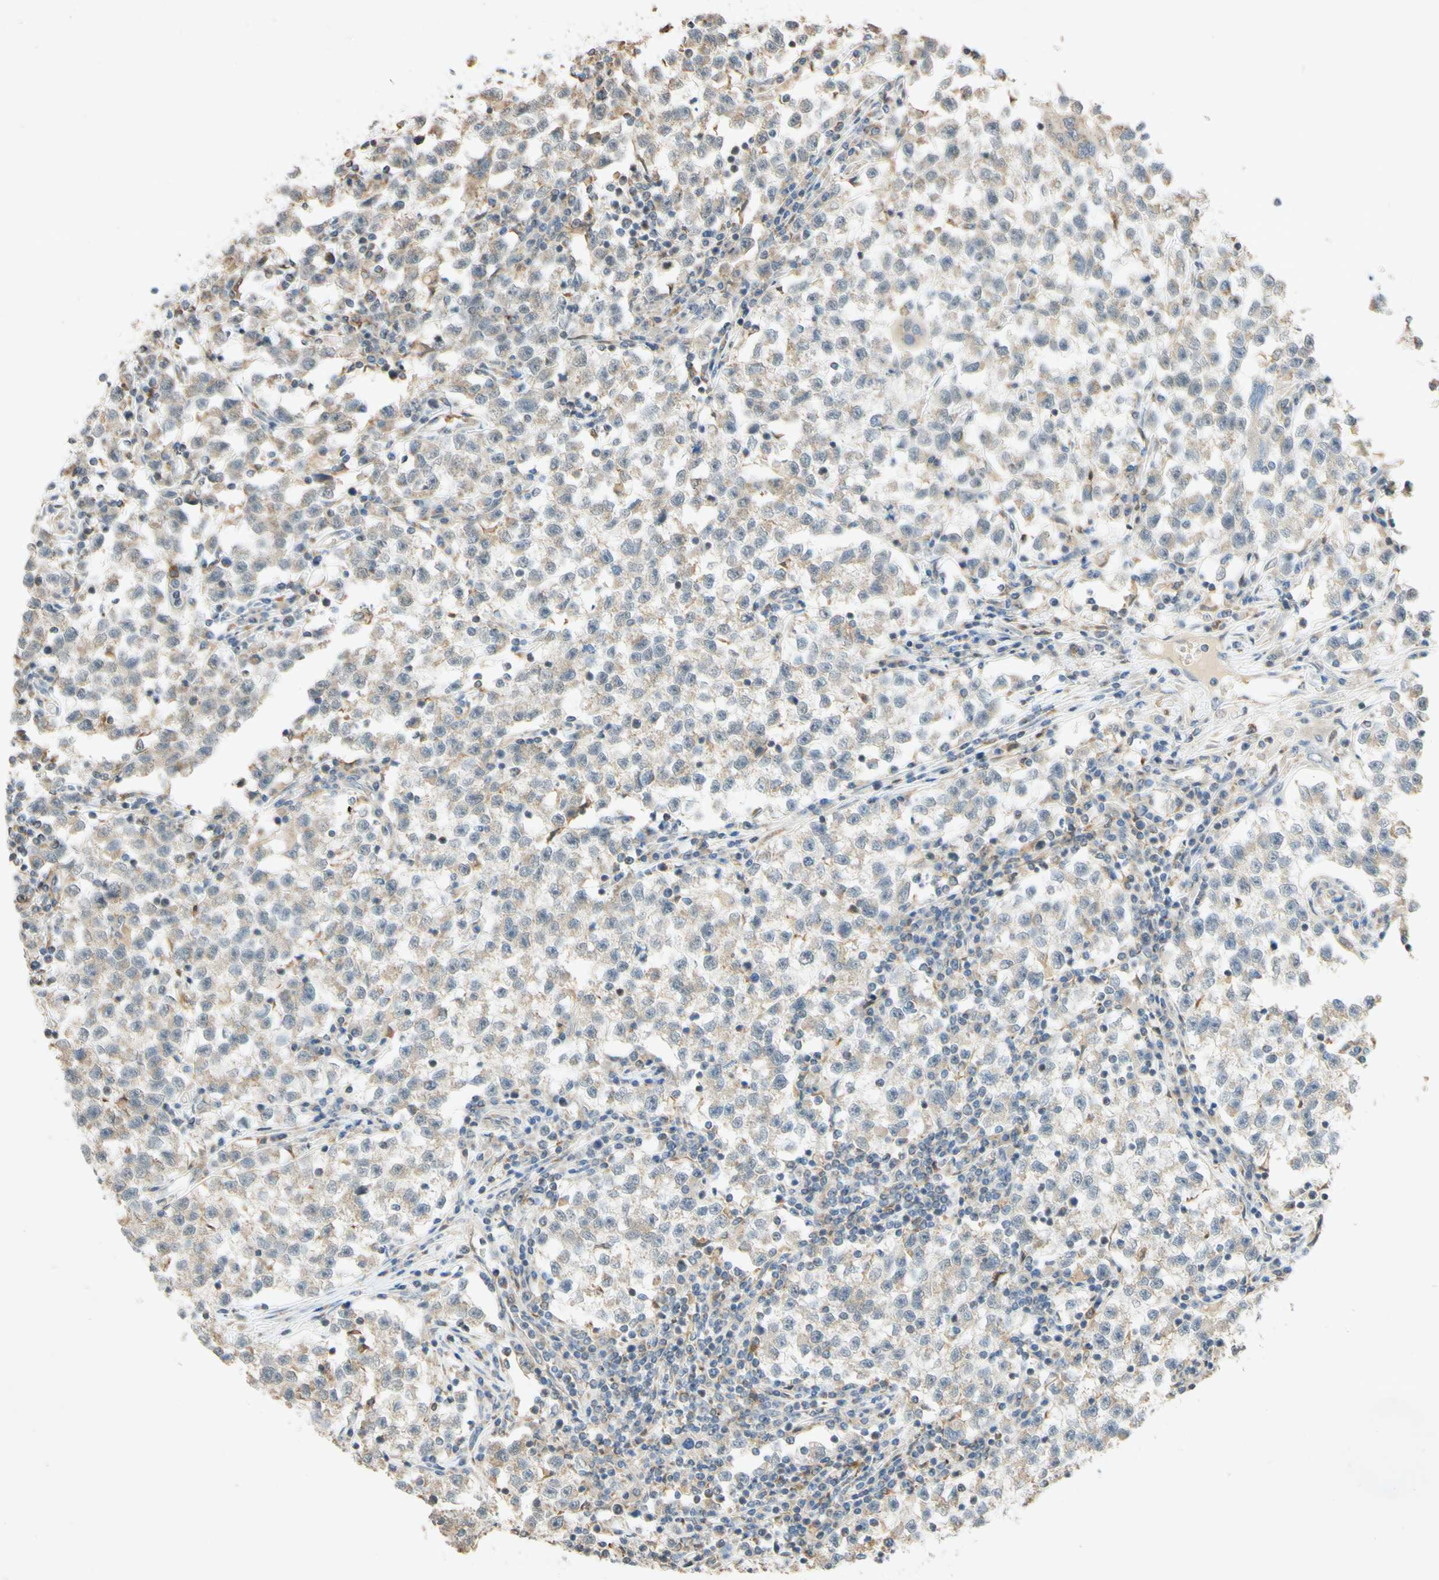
{"staining": {"intensity": "weak", "quantity": ">75%", "location": "cytoplasmic/membranous"}, "tissue": "testis cancer", "cell_type": "Tumor cells", "image_type": "cancer", "snomed": [{"axis": "morphology", "description": "Seminoma, NOS"}, {"axis": "topography", "description": "Testis"}], "caption": "Testis seminoma stained with IHC demonstrates weak cytoplasmic/membranous staining in approximately >75% of tumor cells. The staining was performed using DAB (3,3'-diaminobenzidine) to visualize the protein expression in brown, while the nuclei were stained in blue with hematoxylin (Magnification: 20x).", "gene": "GATA1", "patient": {"sex": "male", "age": 22}}